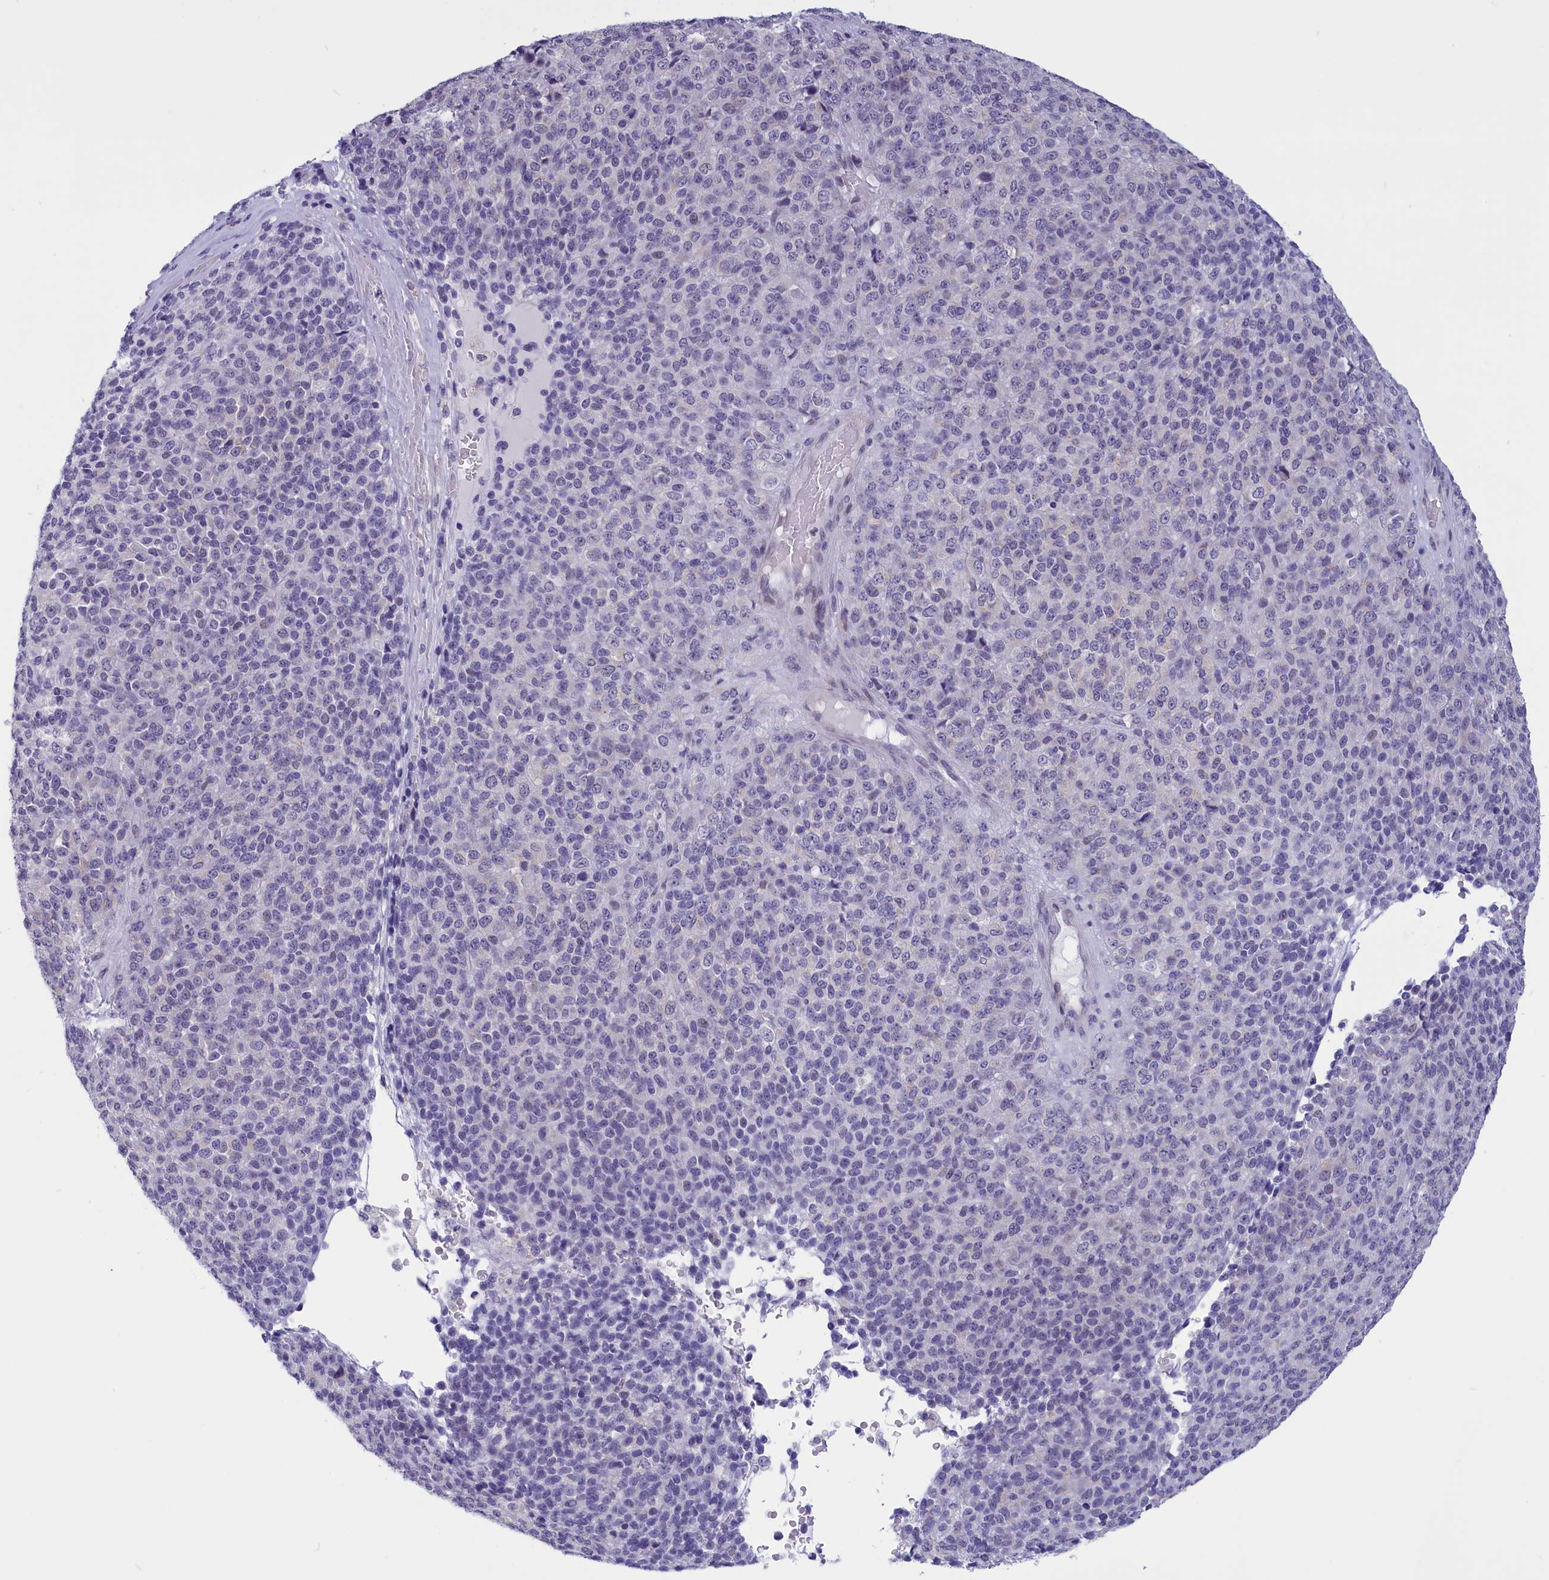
{"staining": {"intensity": "negative", "quantity": "none", "location": "none"}, "tissue": "melanoma", "cell_type": "Tumor cells", "image_type": "cancer", "snomed": [{"axis": "morphology", "description": "Malignant melanoma, Metastatic site"}, {"axis": "topography", "description": "Brain"}], "caption": "Tumor cells show no significant expression in melanoma. (DAB (3,3'-diaminobenzidine) immunohistochemistry visualized using brightfield microscopy, high magnification).", "gene": "ELOA2", "patient": {"sex": "female", "age": 56}}